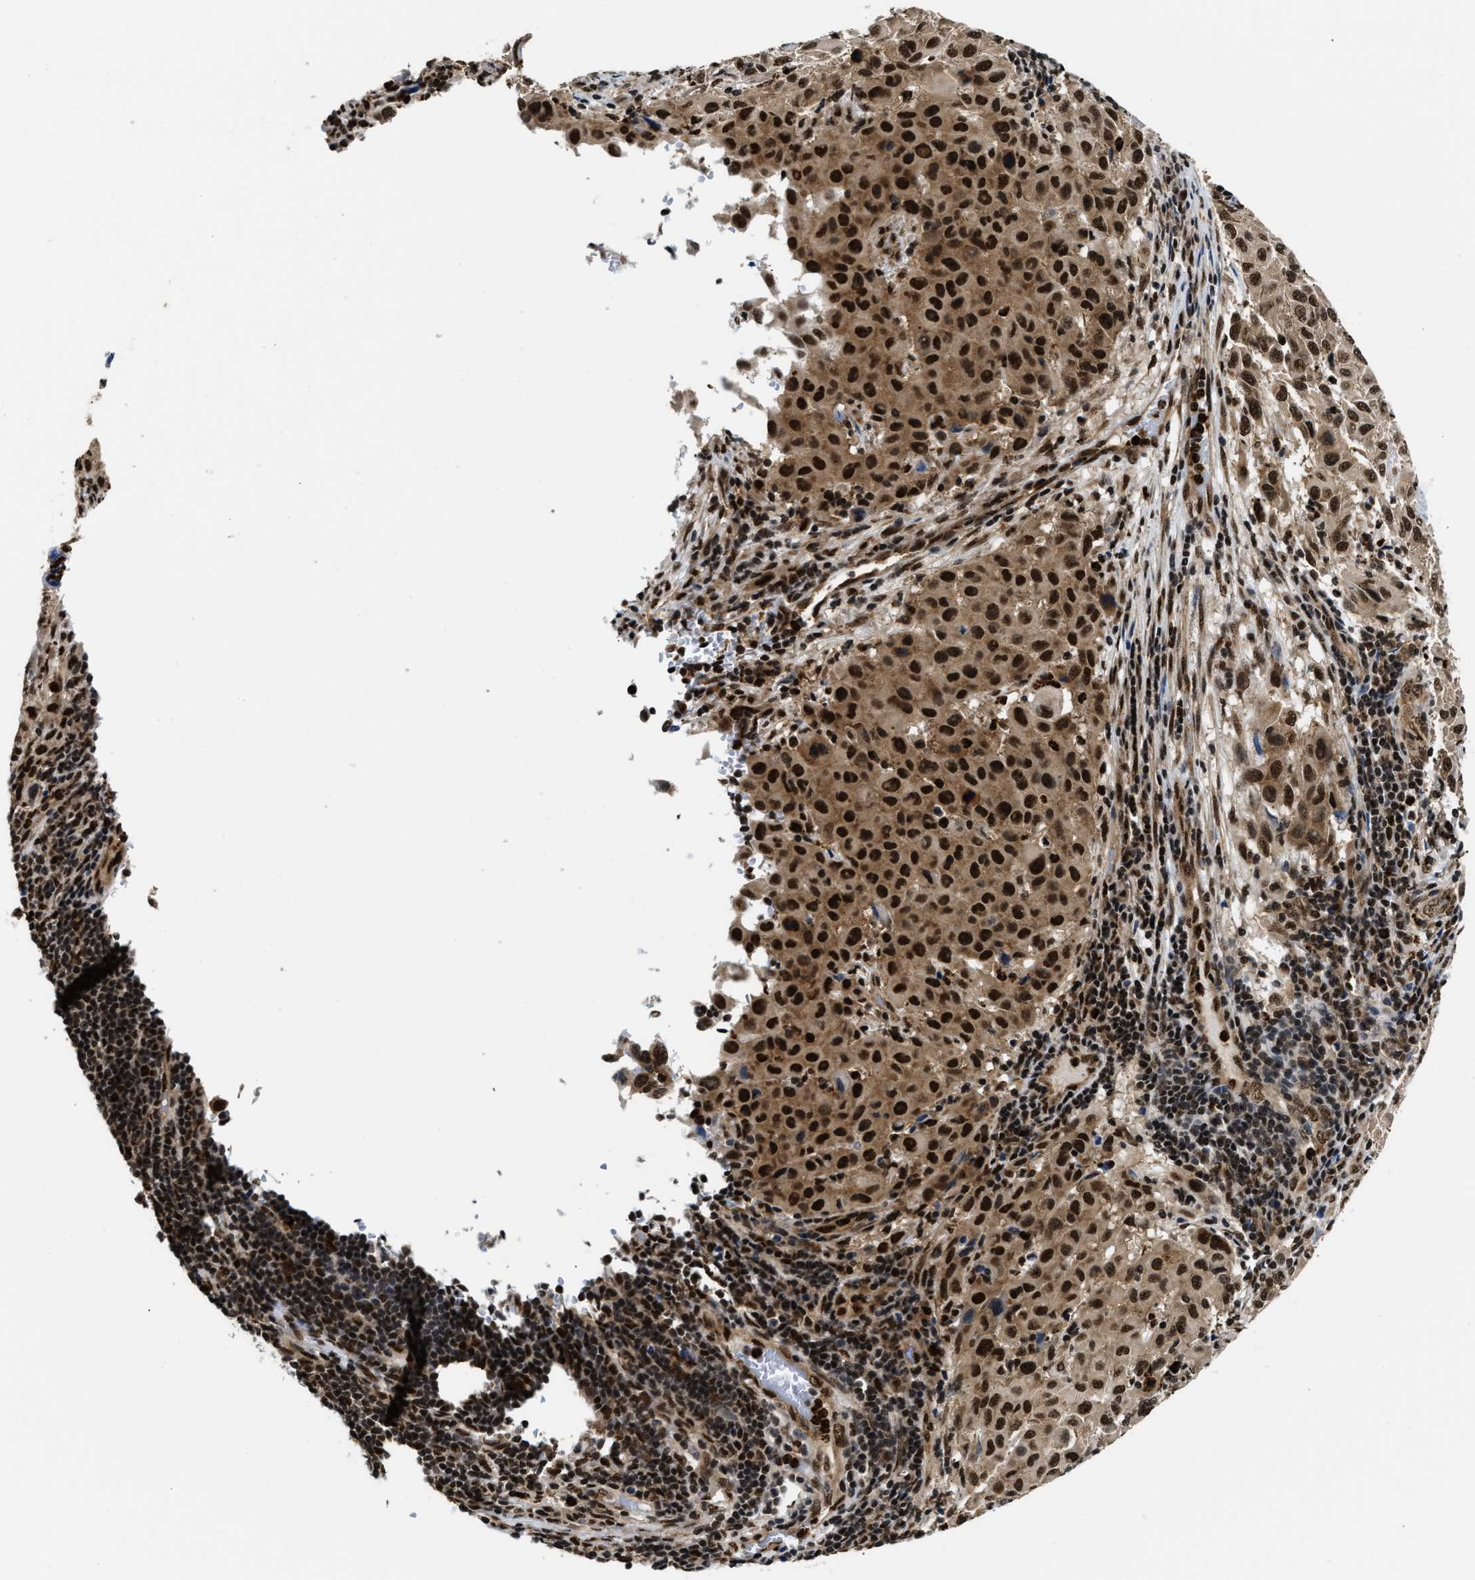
{"staining": {"intensity": "strong", "quantity": ">75%", "location": "cytoplasmic/membranous,nuclear"}, "tissue": "melanoma", "cell_type": "Tumor cells", "image_type": "cancer", "snomed": [{"axis": "morphology", "description": "Malignant melanoma, Metastatic site"}, {"axis": "topography", "description": "Lymph node"}], "caption": "IHC of human malignant melanoma (metastatic site) demonstrates high levels of strong cytoplasmic/membranous and nuclear staining in approximately >75% of tumor cells. The protein is stained brown, and the nuclei are stained in blue (DAB IHC with brightfield microscopy, high magnification).", "gene": "CCNDBP1", "patient": {"sex": "male", "age": 61}}